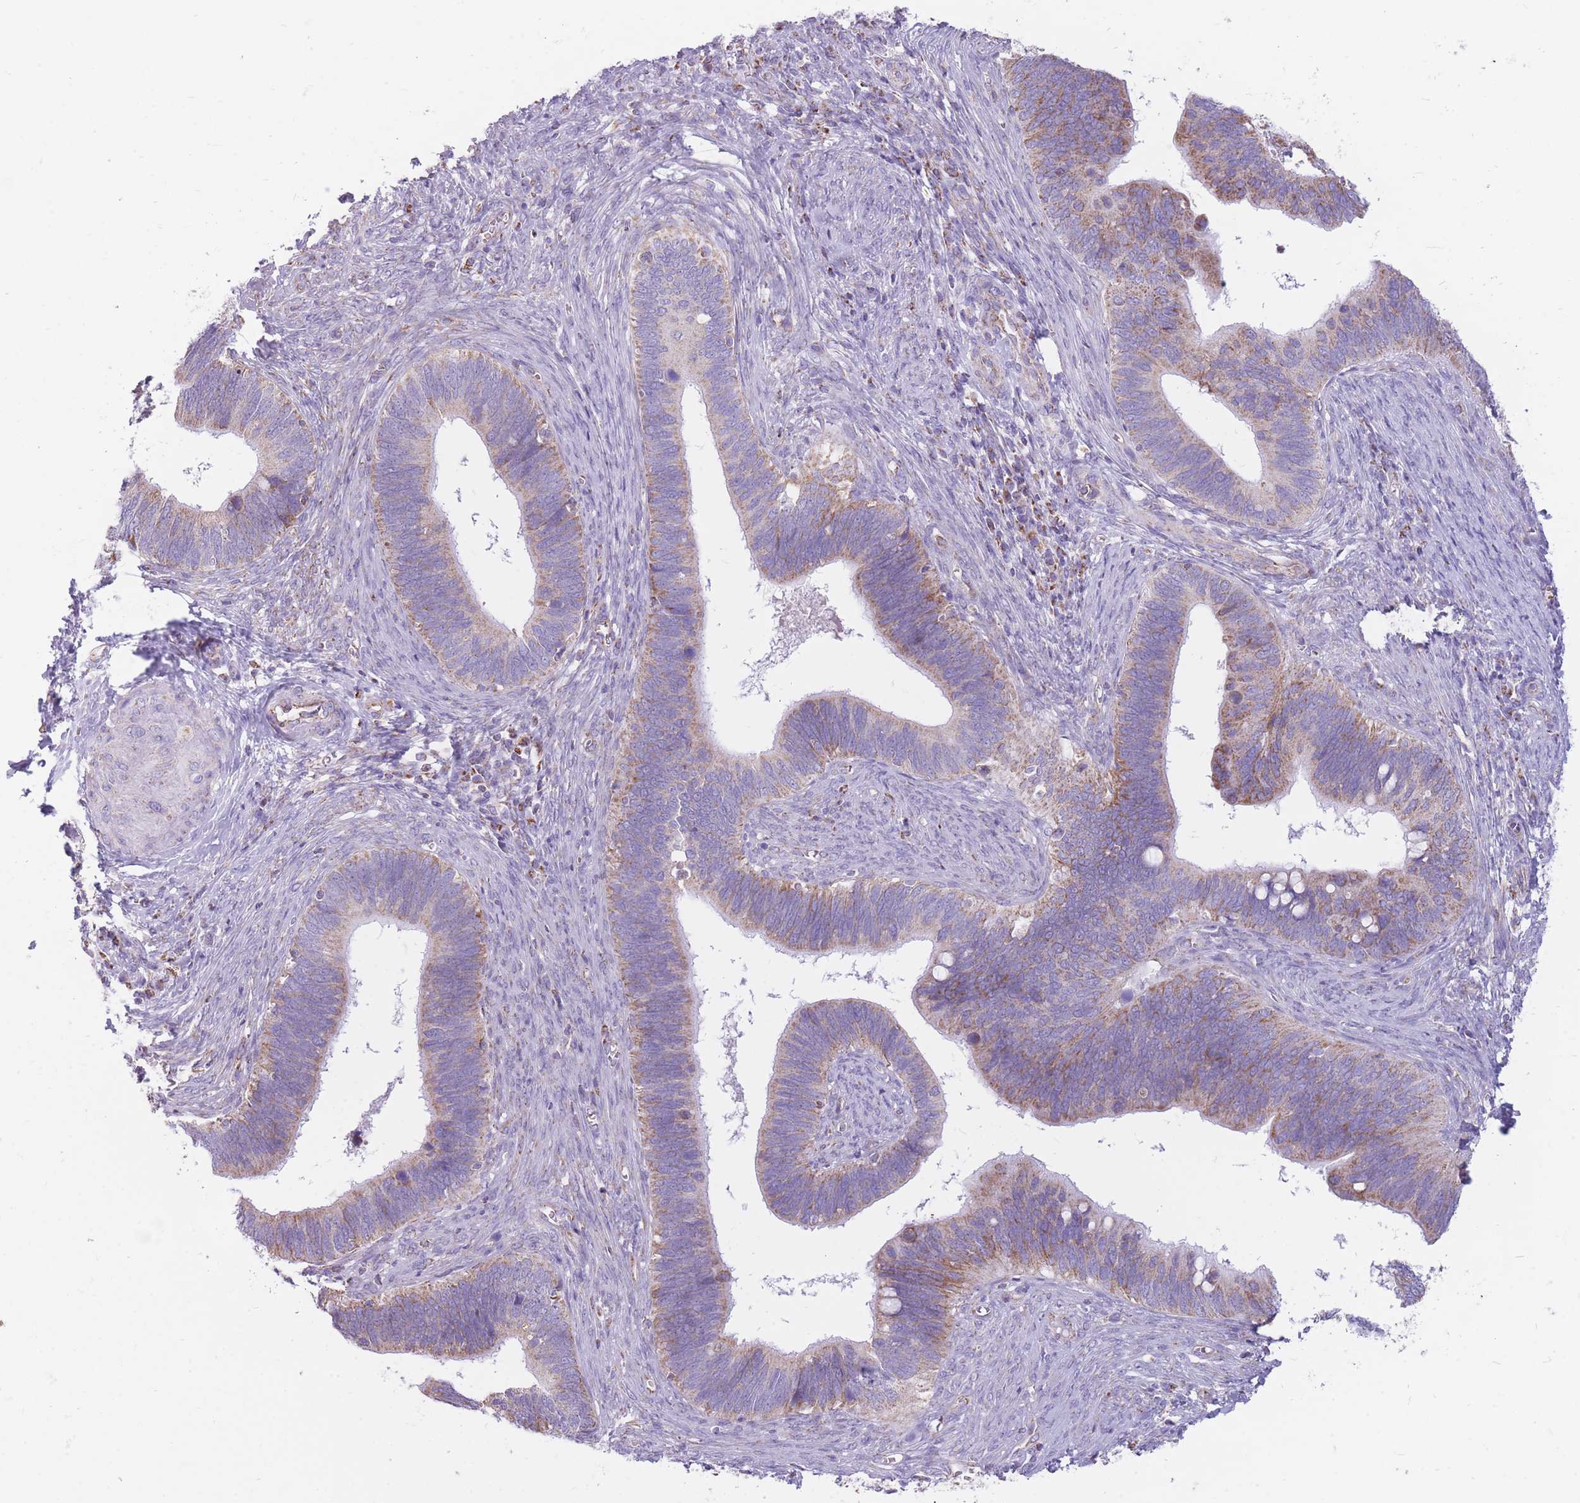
{"staining": {"intensity": "moderate", "quantity": "25%-75%", "location": "cytoplasmic/membranous"}, "tissue": "cervical cancer", "cell_type": "Tumor cells", "image_type": "cancer", "snomed": [{"axis": "morphology", "description": "Adenocarcinoma, NOS"}, {"axis": "topography", "description": "Cervix"}], "caption": "IHC micrograph of cervical cancer stained for a protein (brown), which shows medium levels of moderate cytoplasmic/membranous staining in about 25%-75% of tumor cells.", "gene": "PCSK1", "patient": {"sex": "female", "age": 42}}